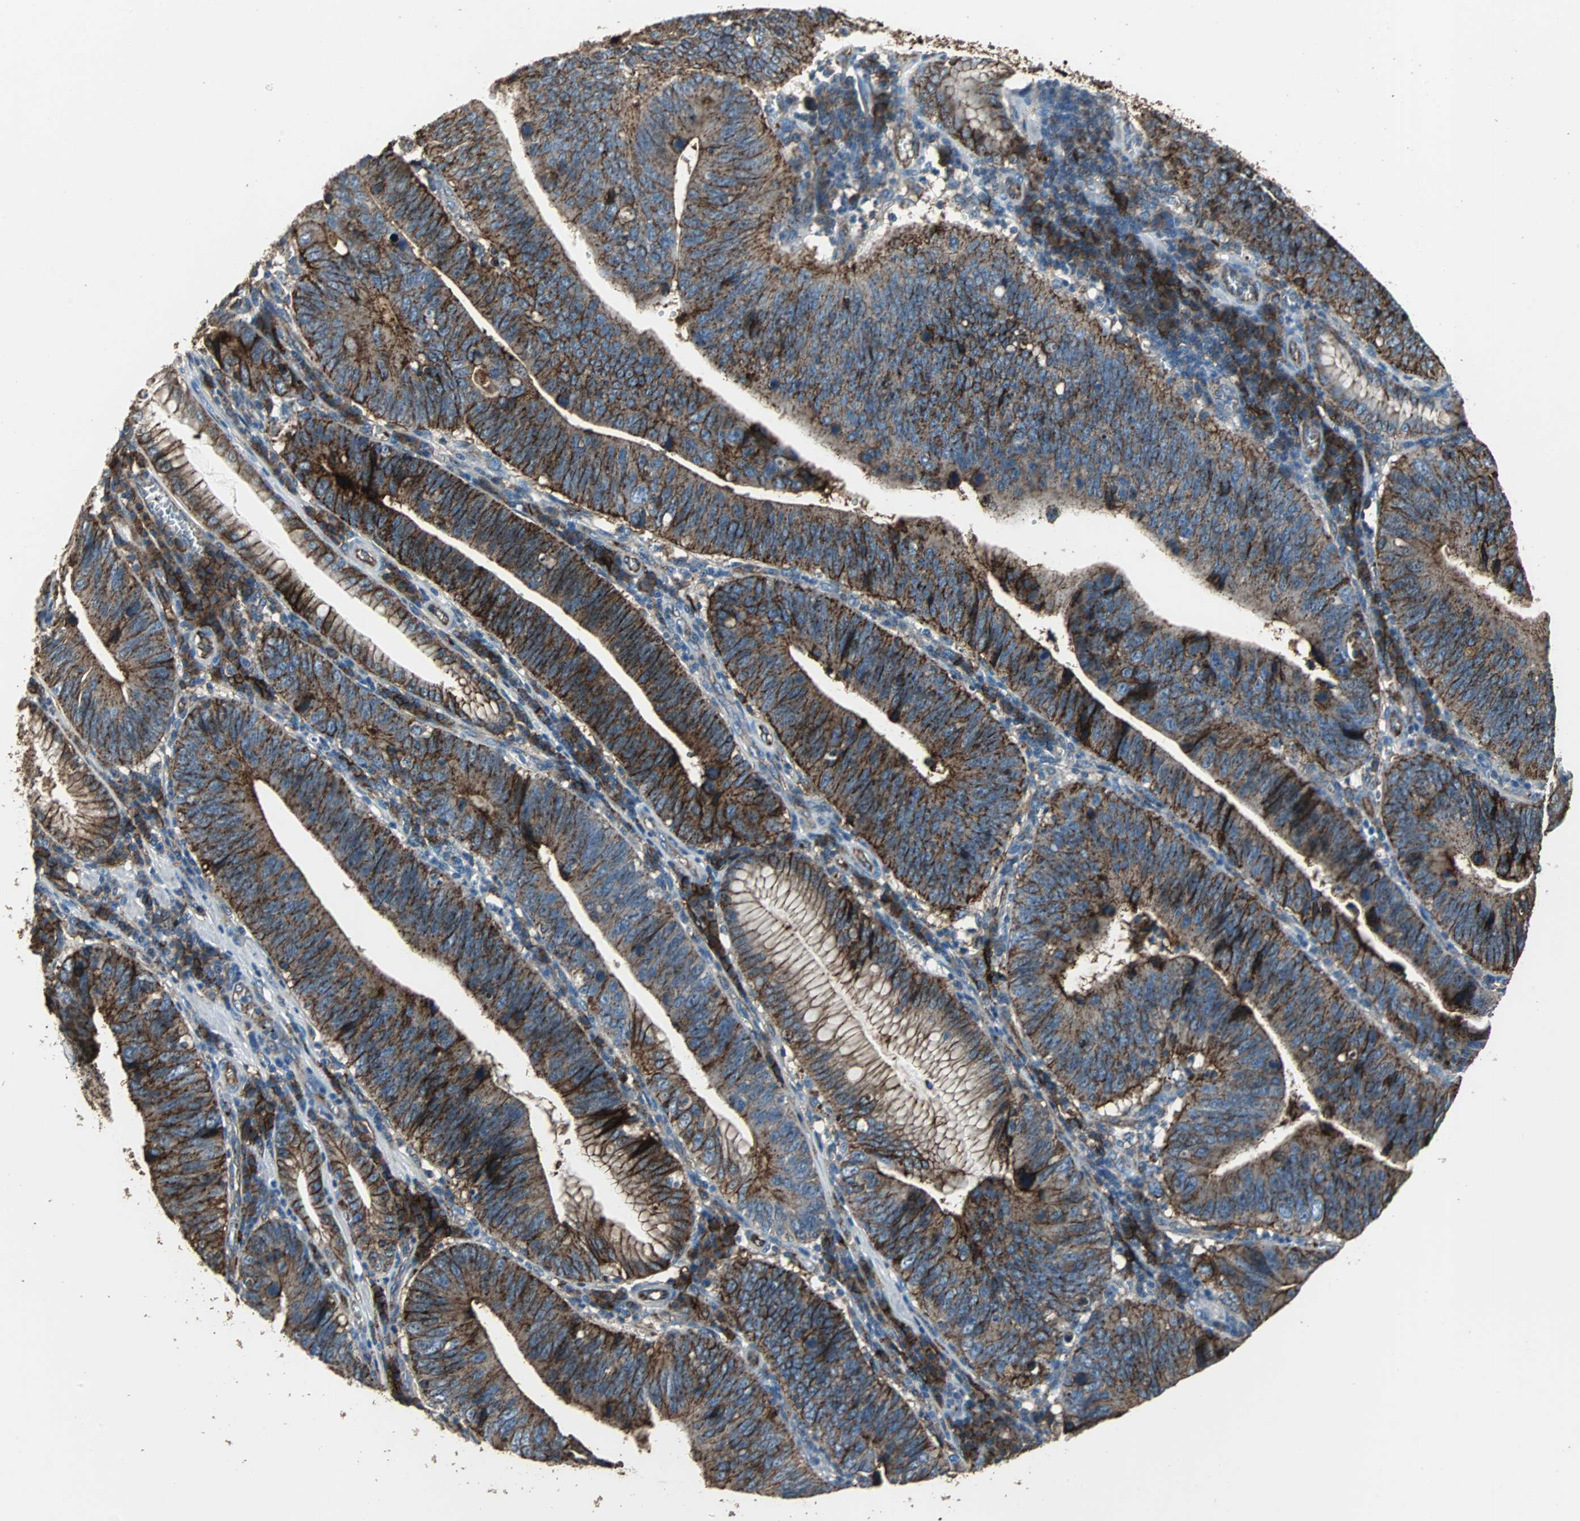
{"staining": {"intensity": "strong", "quantity": ">75%", "location": "cytoplasmic/membranous"}, "tissue": "stomach cancer", "cell_type": "Tumor cells", "image_type": "cancer", "snomed": [{"axis": "morphology", "description": "Adenocarcinoma, NOS"}, {"axis": "topography", "description": "Stomach"}], "caption": "DAB (3,3'-diaminobenzidine) immunohistochemical staining of adenocarcinoma (stomach) shows strong cytoplasmic/membranous protein expression in about >75% of tumor cells. The staining was performed using DAB (3,3'-diaminobenzidine), with brown indicating positive protein expression. Nuclei are stained blue with hematoxylin.", "gene": "F11R", "patient": {"sex": "male", "age": 59}}